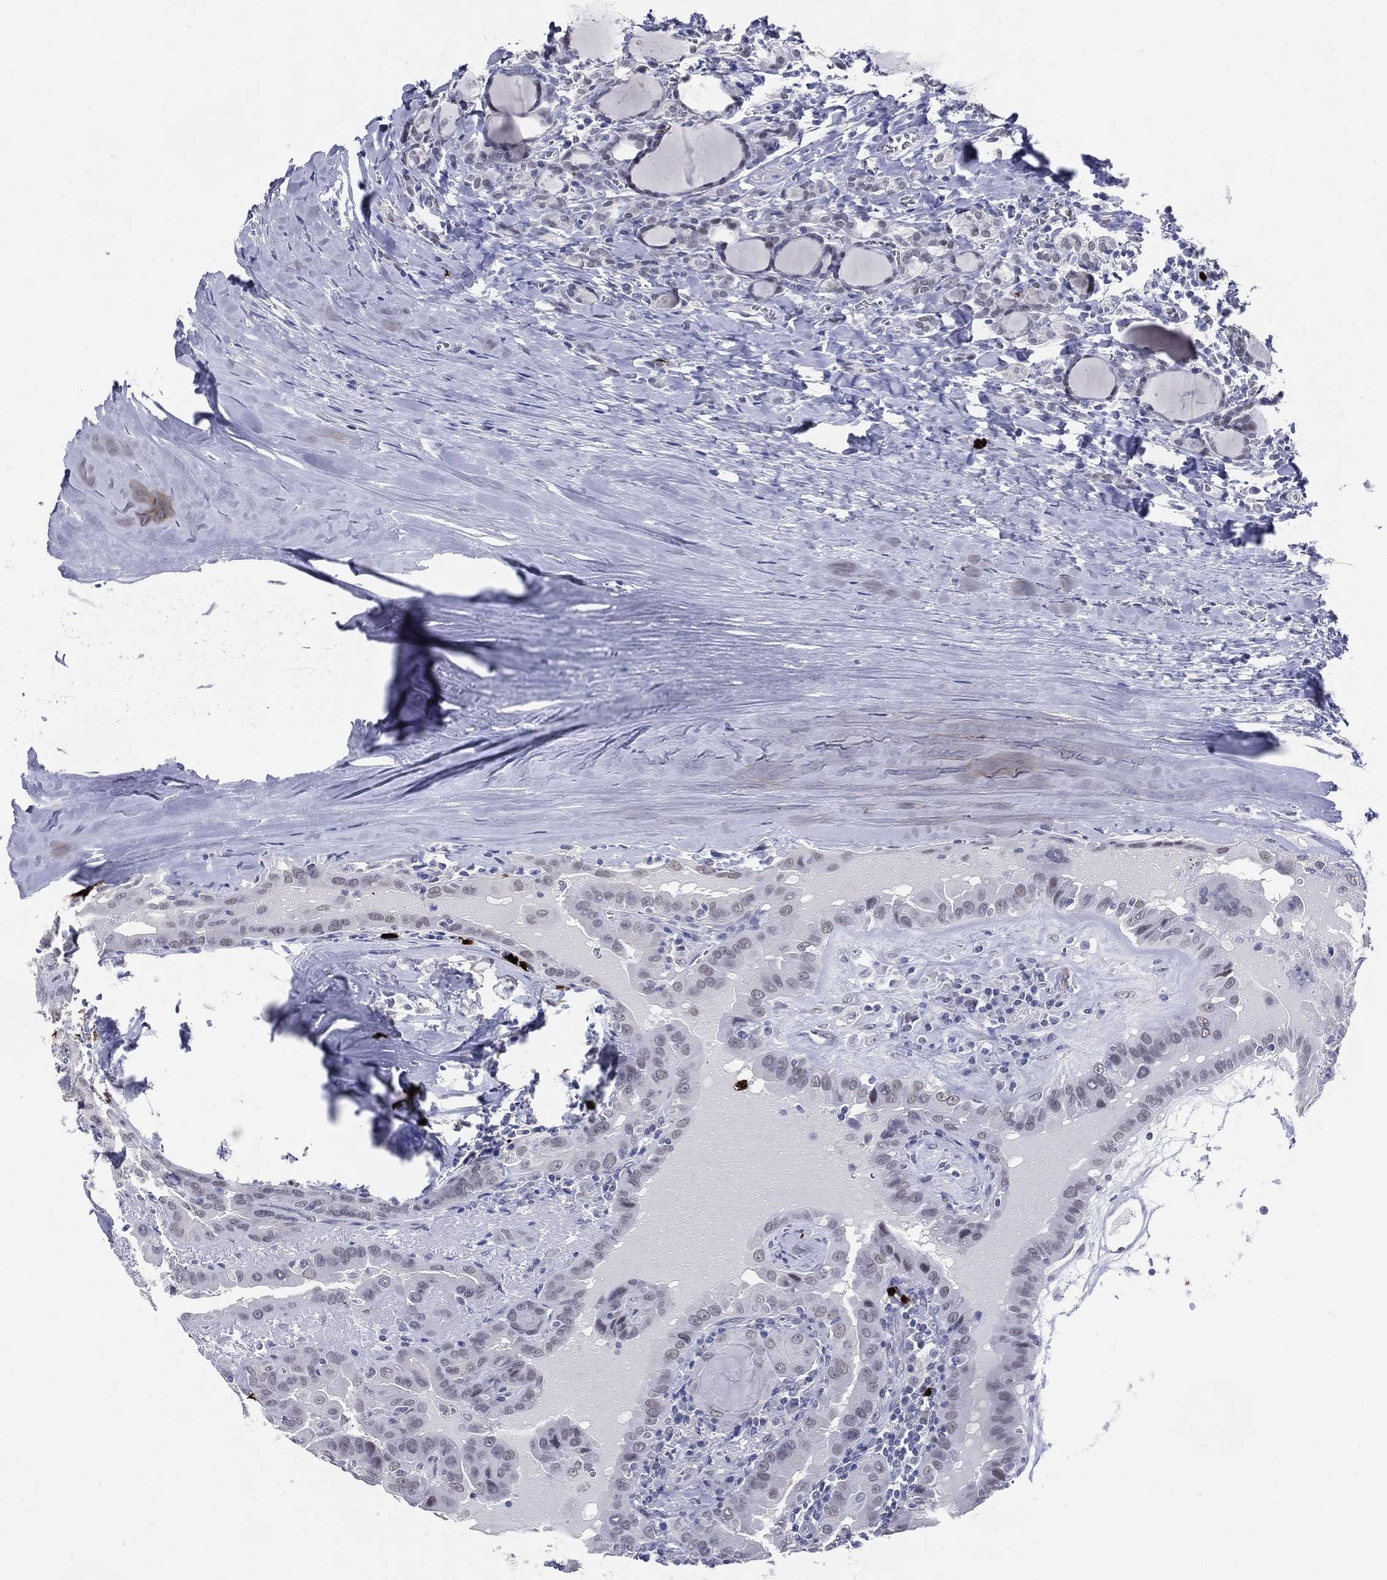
{"staining": {"intensity": "negative", "quantity": "none", "location": "none"}, "tissue": "thyroid cancer", "cell_type": "Tumor cells", "image_type": "cancer", "snomed": [{"axis": "morphology", "description": "Papillary adenocarcinoma, NOS"}, {"axis": "topography", "description": "Thyroid gland"}], "caption": "Histopathology image shows no protein staining in tumor cells of papillary adenocarcinoma (thyroid) tissue.", "gene": "CFAP58", "patient": {"sex": "female", "age": 37}}